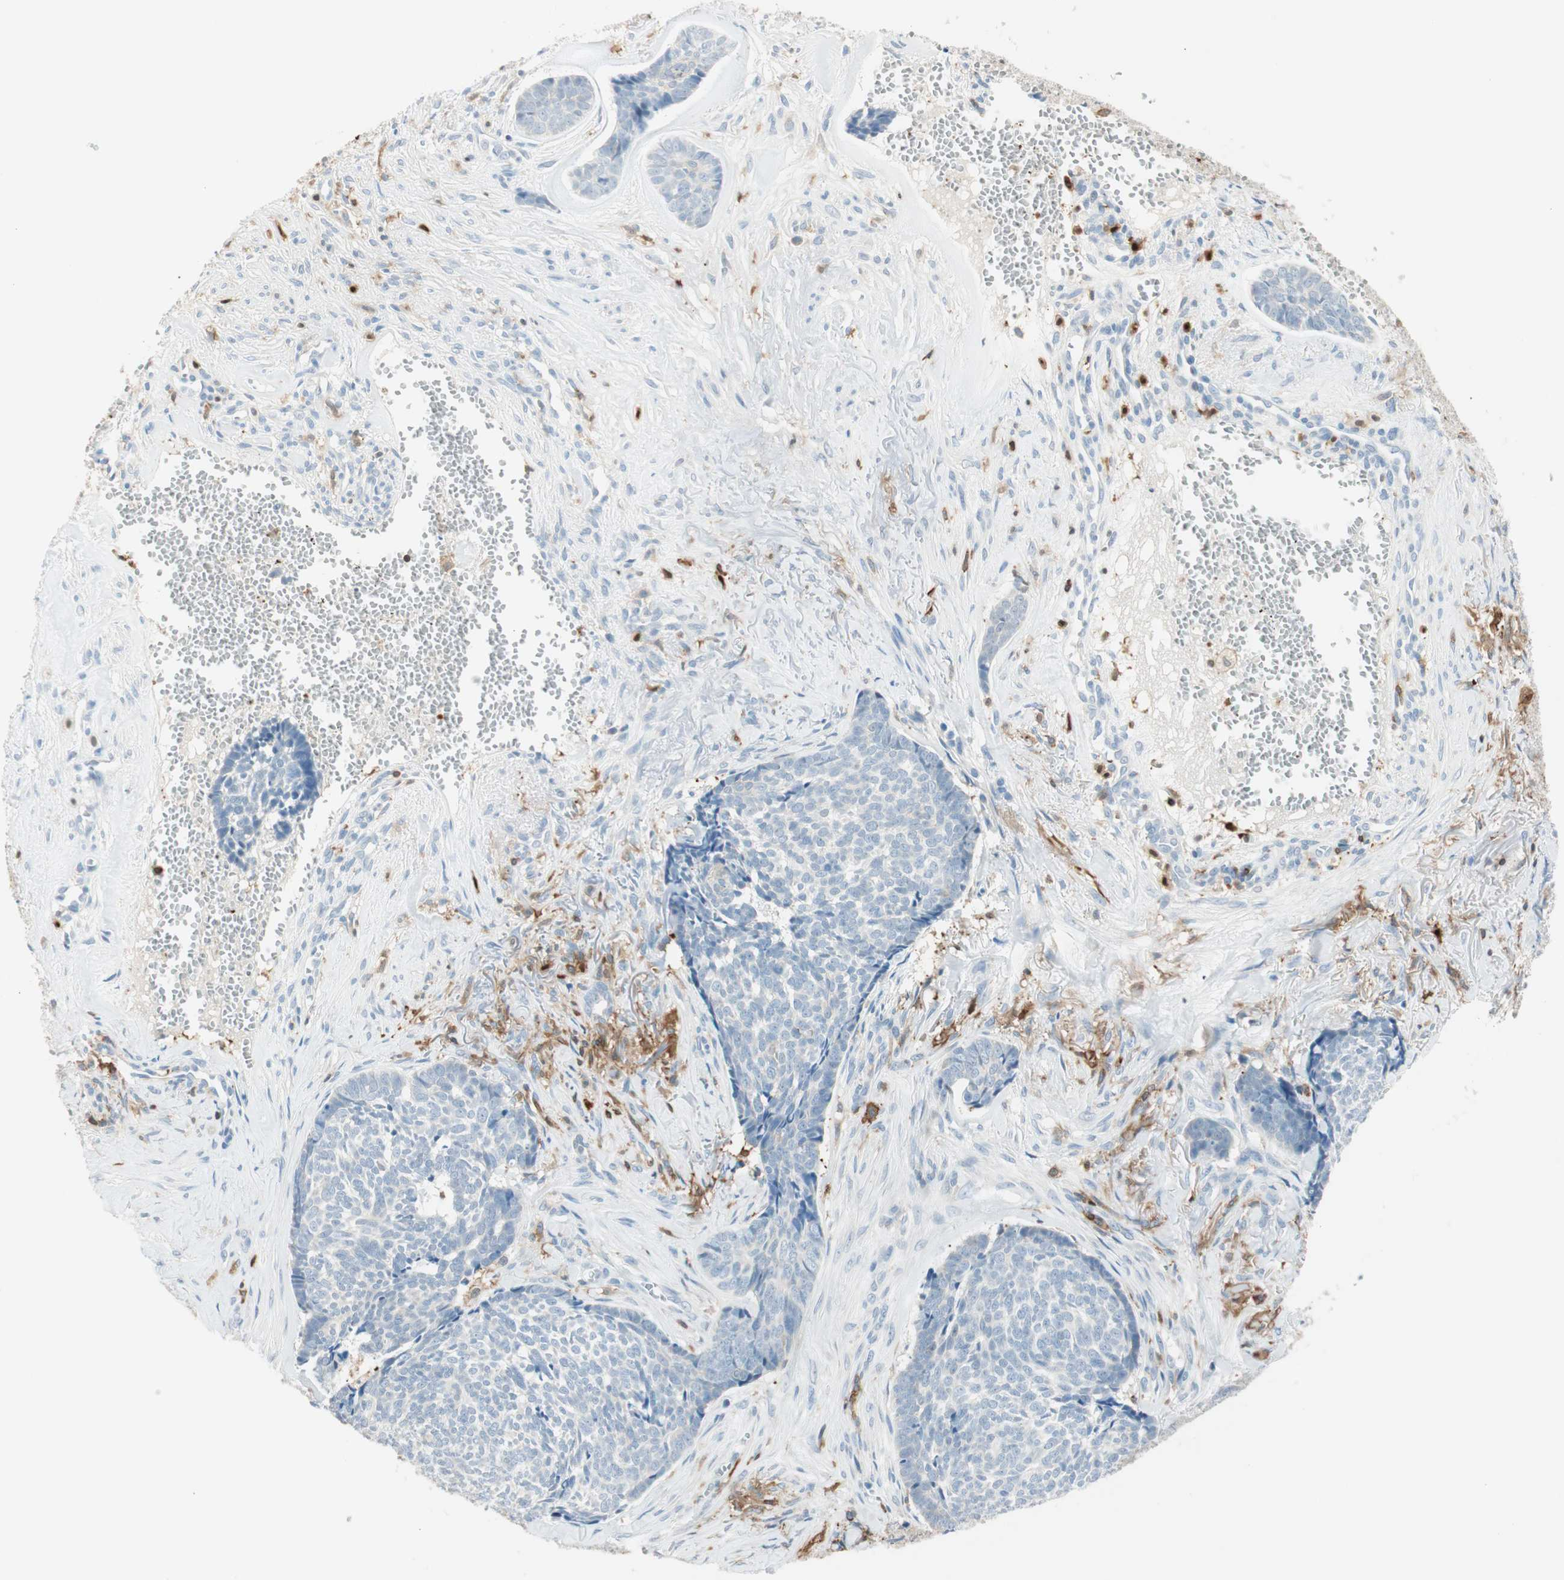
{"staining": {"intensity": "weak", "quantity": "25%-75%", "location": "cytoplasmic/membranous"}, "tissue": "skin cancer", "cell_type": "Tumor cells", "image_type": "cancer", "snomed": [{"axis": "morphology", "description": "Basal cell carcinoma"}, {"axis": "topography", "description": "Skin"}], "caption": "Immunohistochemistry (DAB (3,3'-diaminobenzidine)) staining of human skin cancer shows weak cytoplasmic/membranous protein expression in about 25%-75% of tumor cells. Using DAB (brown) and hematoxylin (blue) stains, captured at high magnification using brightfield microscopy.", "gene": "HPGD", "patient": {"sex": "male", "age": 84}}